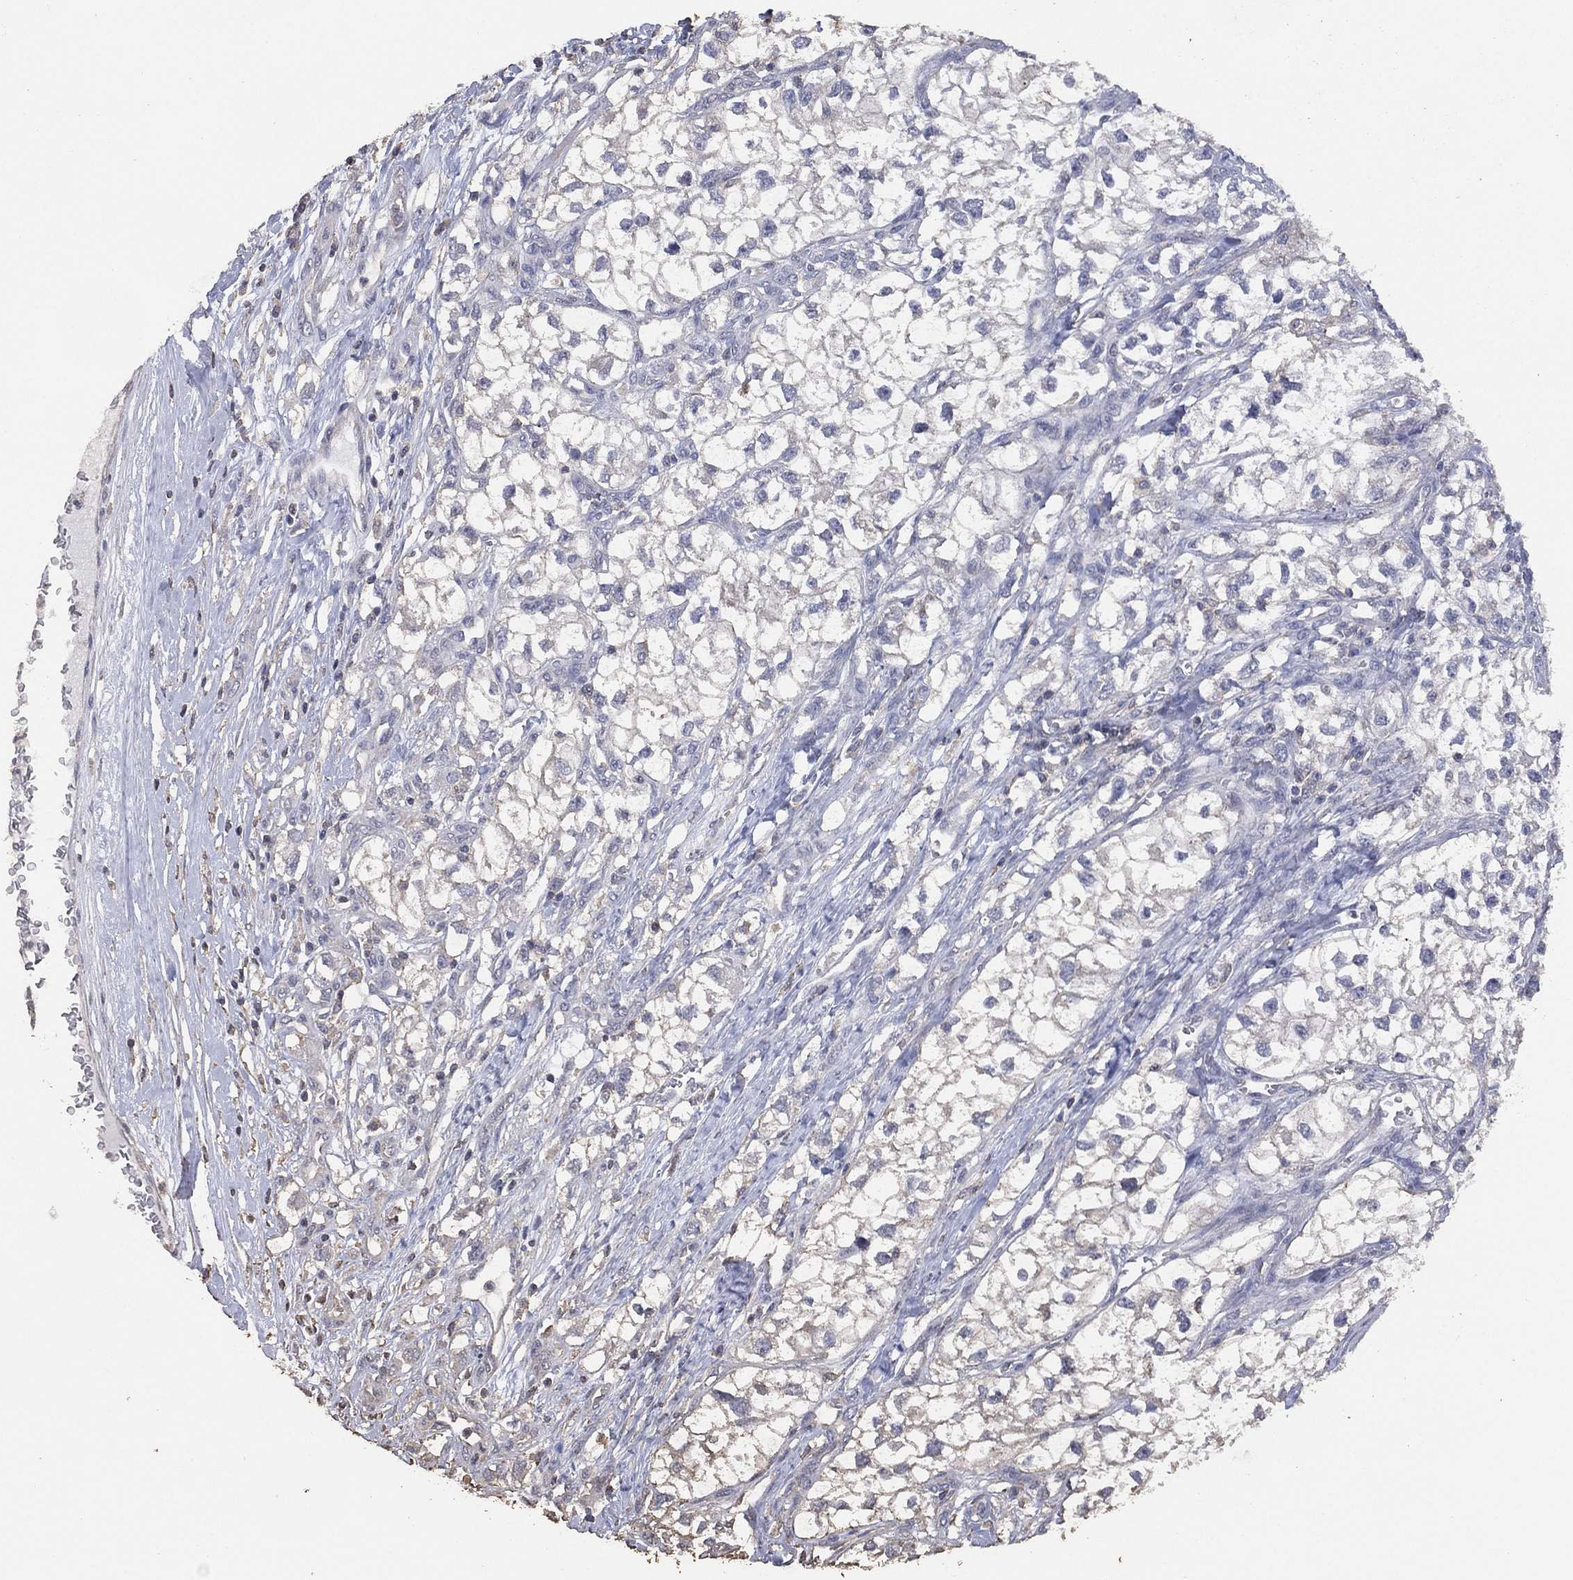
{"staining": {"intensity": "negative", "quantity": "none", "location": "none"}, "tissue": "renal cancer", "cell_type": "Tumor cells", "image_type": "cancer", "snomed": [{"axis": "morphology", "description": "Adenocarcinoma, NOS"}, {"axis": "topography", "description": "Kidney"}], "caption": "This is a histopathology image of immunohistochemistry (IHC) staining of renal adenocarcinoma, which shows no positivity in tumor cells.", "gene": "ADPRHL1", "patient": {"sex": "male", "age": 59}}